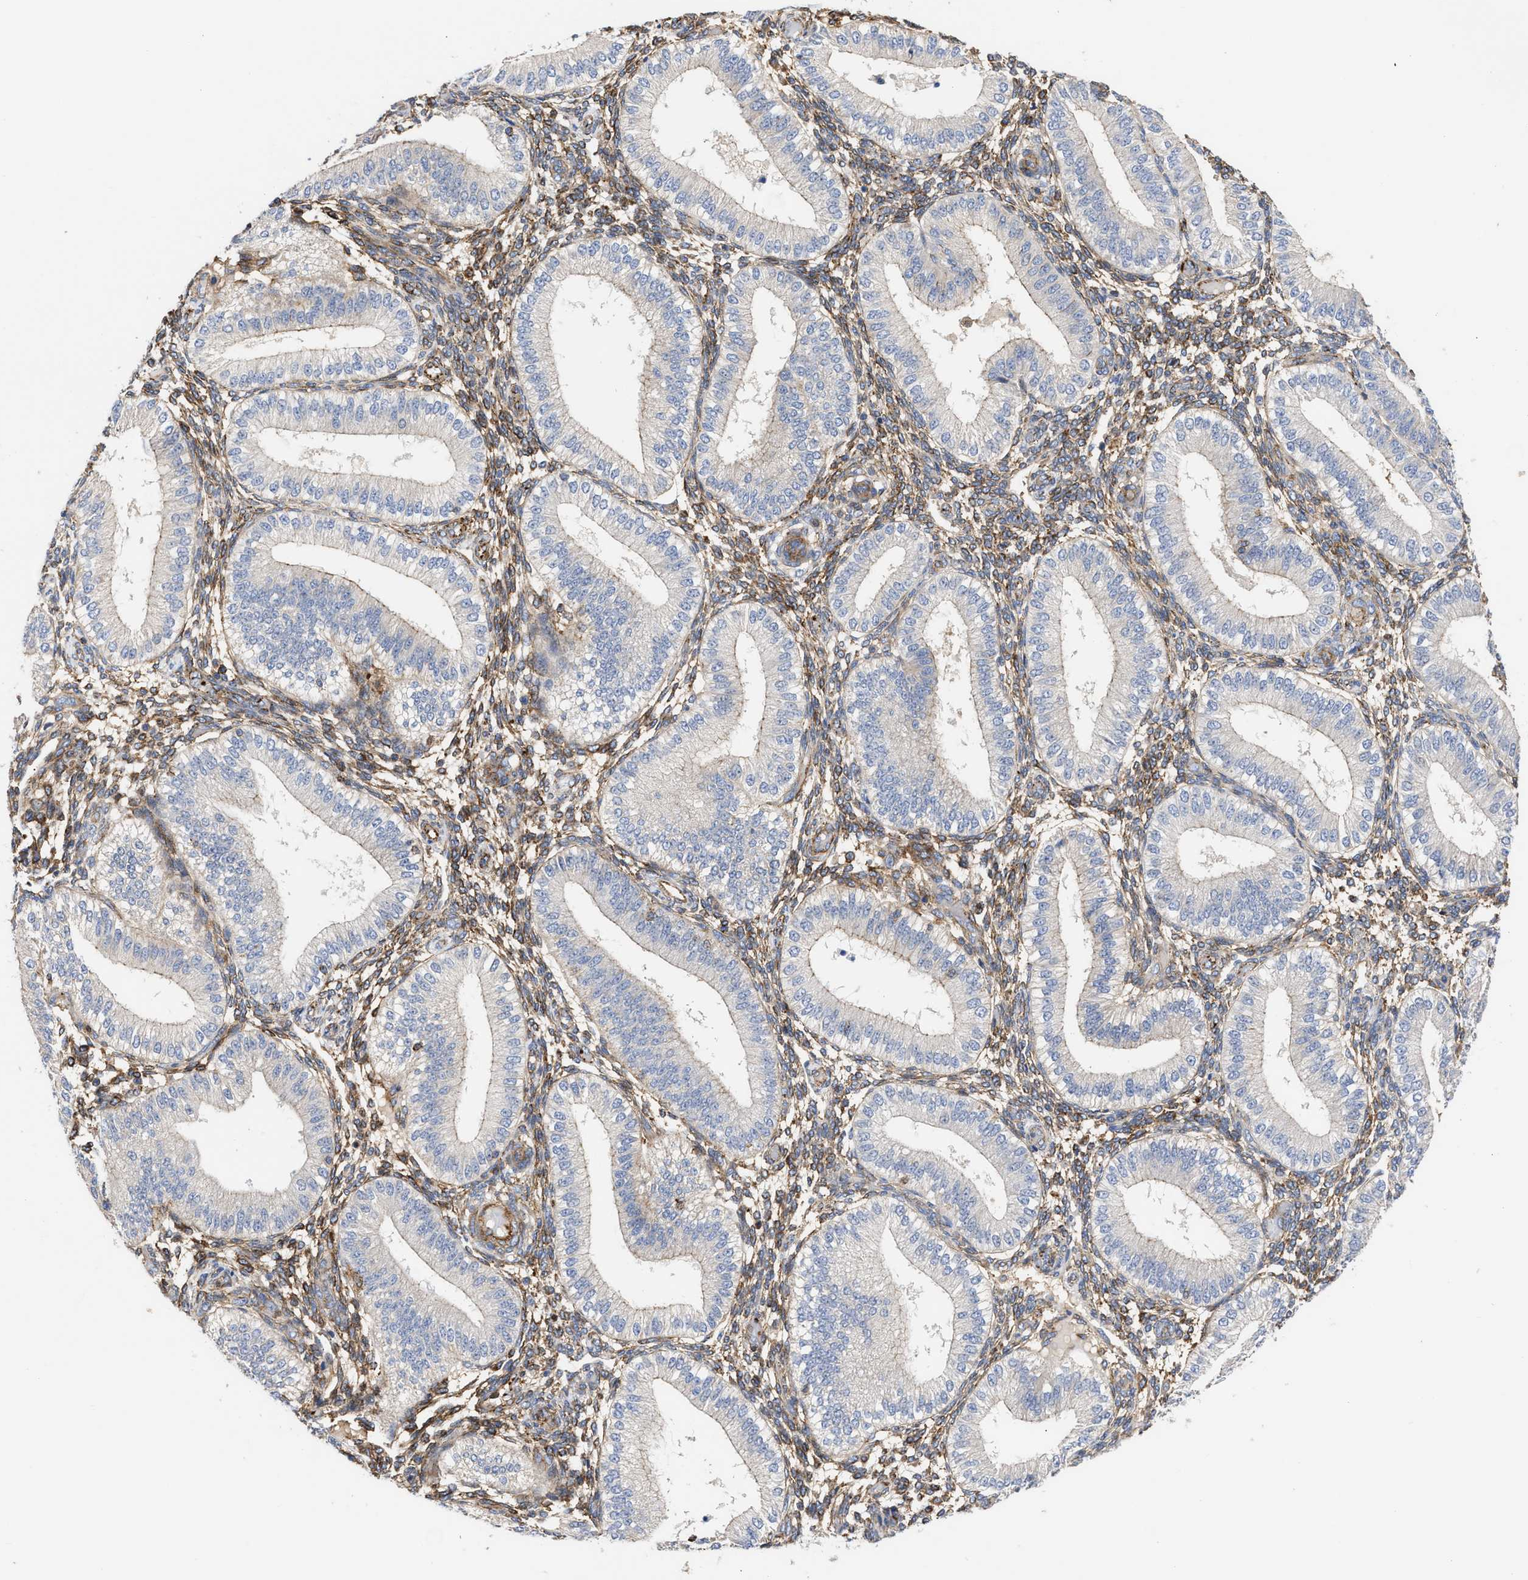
{"staining": {"intensity": "weak", "quantity": ">75%", "location": "cytoplasmic/membranous"}, "tissue": "endometrium", "cell_type": "Cells in endometrial stroma", "image_type": "normal", "snomed": [{"axis": "morphology", "description": "Normal tissue, NOS"}, {"axis": "topography", "description": "Endometrium"}], "caption": "Immunohistochemistry of benign endometrium reveals low levels of weak cytoplasmic/membranous positivity in about >75% of cells in endometrial stroma. (brown staining indicates protein expression, while blue staining denotes nuclei).", "gene": "HS3ST5", "patient": {"sex": "female", "age": 39}}